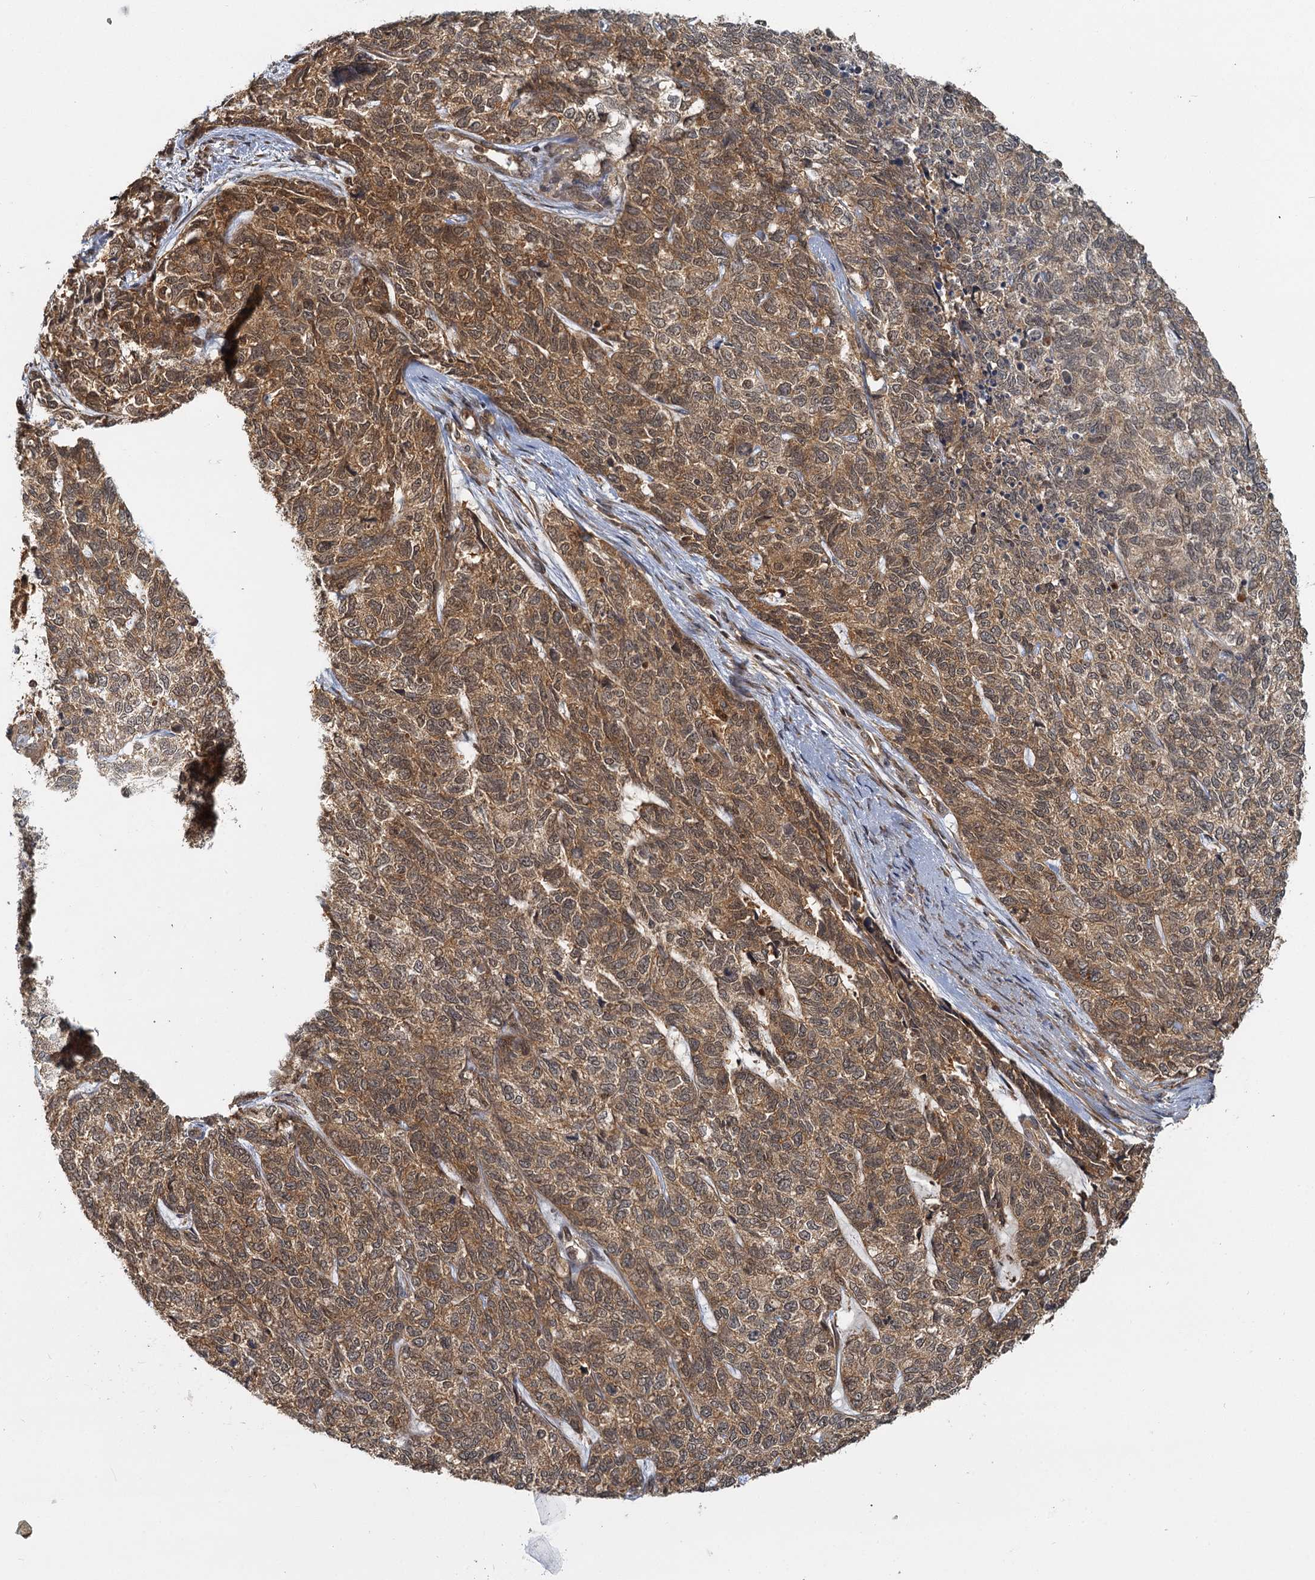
{"staining": {"intensity": "moderate", "quantity": ">75%", "location": "cytoplasmic/membranous"}, "tissue": "cervical cancer", "cell_type": "Tumor cells", "image_type": "cancer", "snomed": [{"axis": "morphology", "description": "Squamous cell carcinoma, NOS"}, {"axis": "topography", "description": "Cervix"}], "caption": "Cervical cancer (squamous cell carcinoma) tissue shows moderate cytoplasmic/membranous positivity in approximately >75% of tumor cells The protein is shown in brown color, while the nuclei are stained blue.", "gene": "ZNF549", "patient": {"sex": "female", "age": 63}}